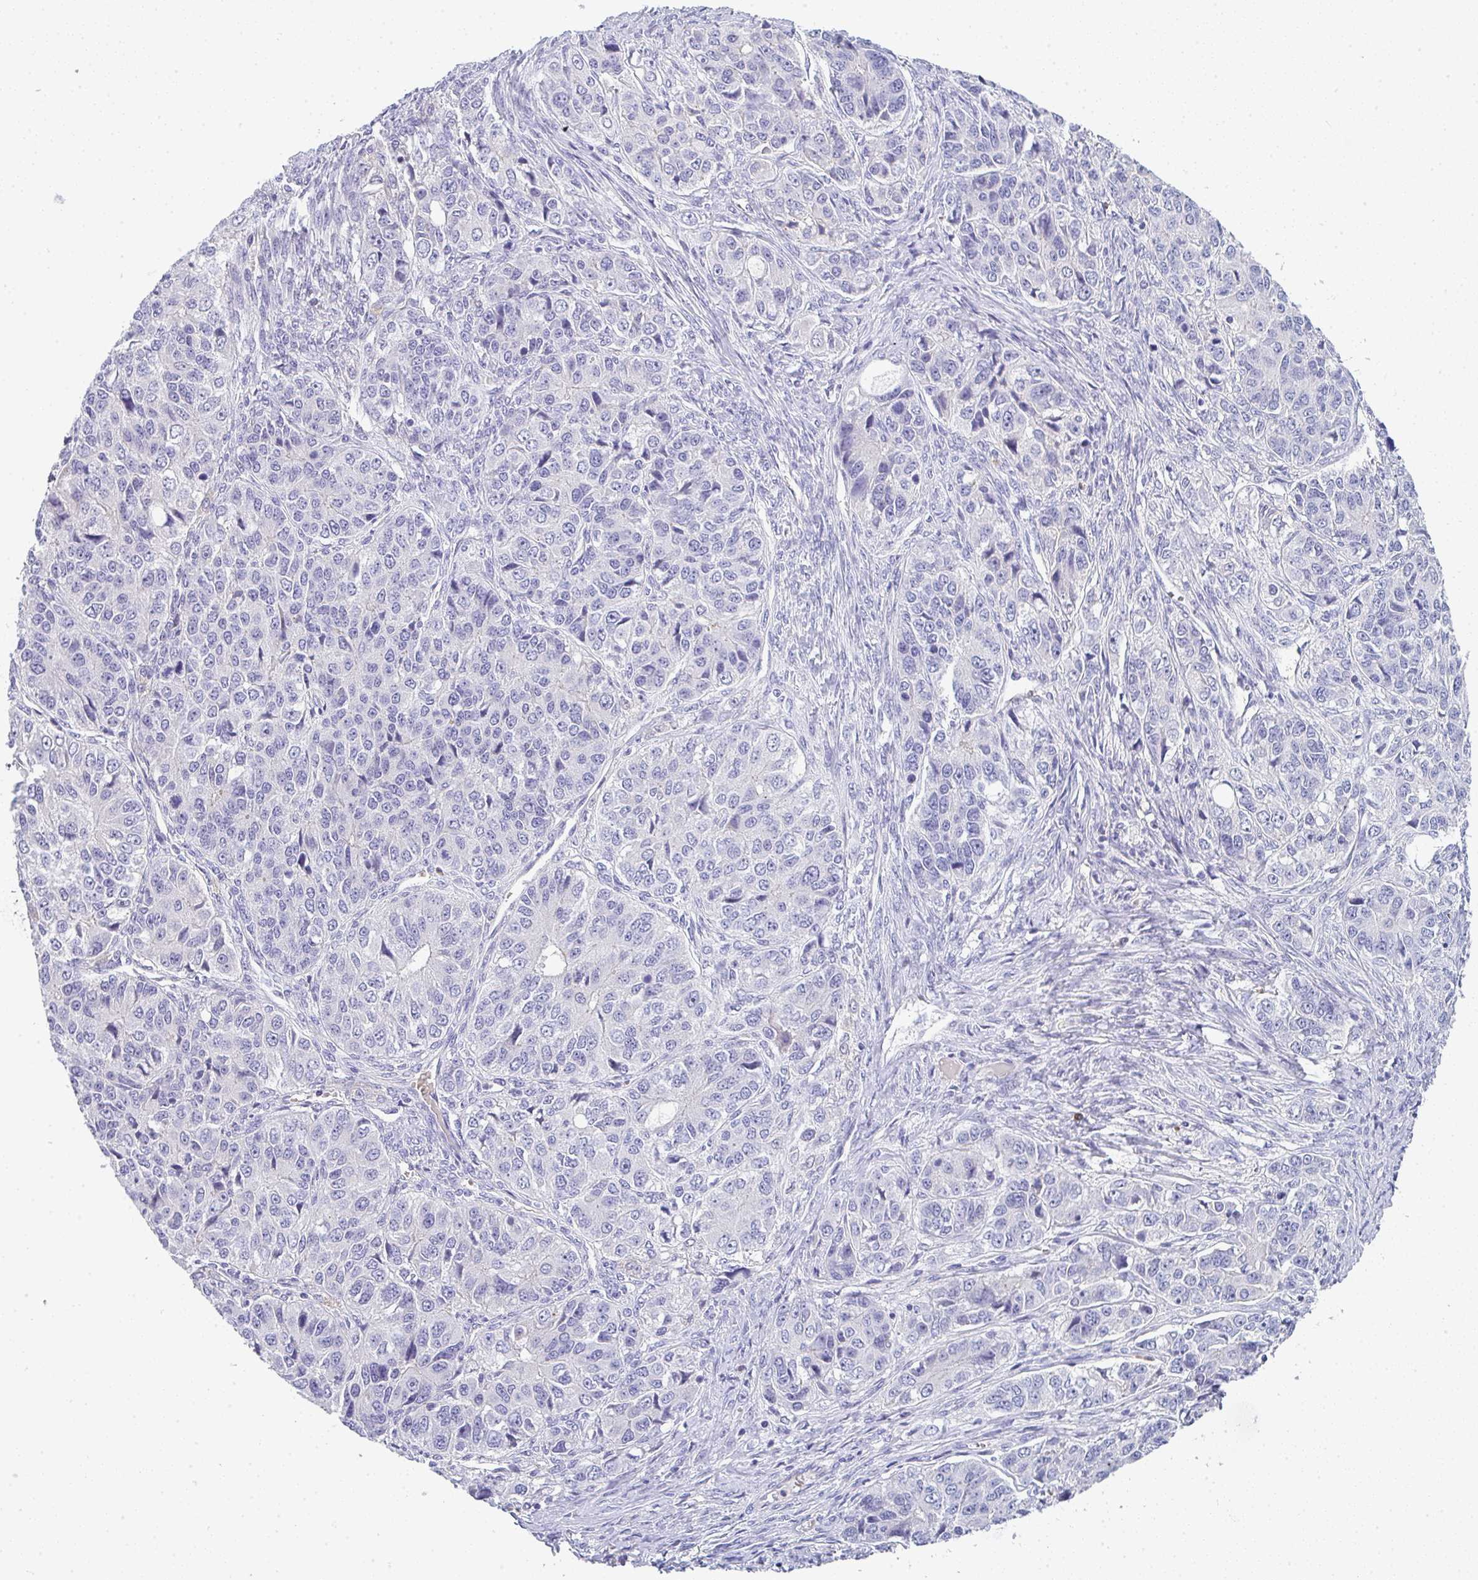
{"staining": {"intensity": "negative", "quantity": "none", "location": "none"}, "tissue": "ovarian cancer", "cell_type": "Tumor cells", "image_type": "cancer", "snomed": [{"axis": "morphology", "description": "Carcinoma, endometroid"}, {"axis": "topography", "description": "Ovary"}], "caption": "Immunohistochemistry (IHC) micrograph of neoplastic tissue: ovarian endometroid carcinoma stained with DAB exhibits no significant protein staining in tumor cells.", "gene": "CACNA1S", "patient": {"sex": "female", "age": 51}}